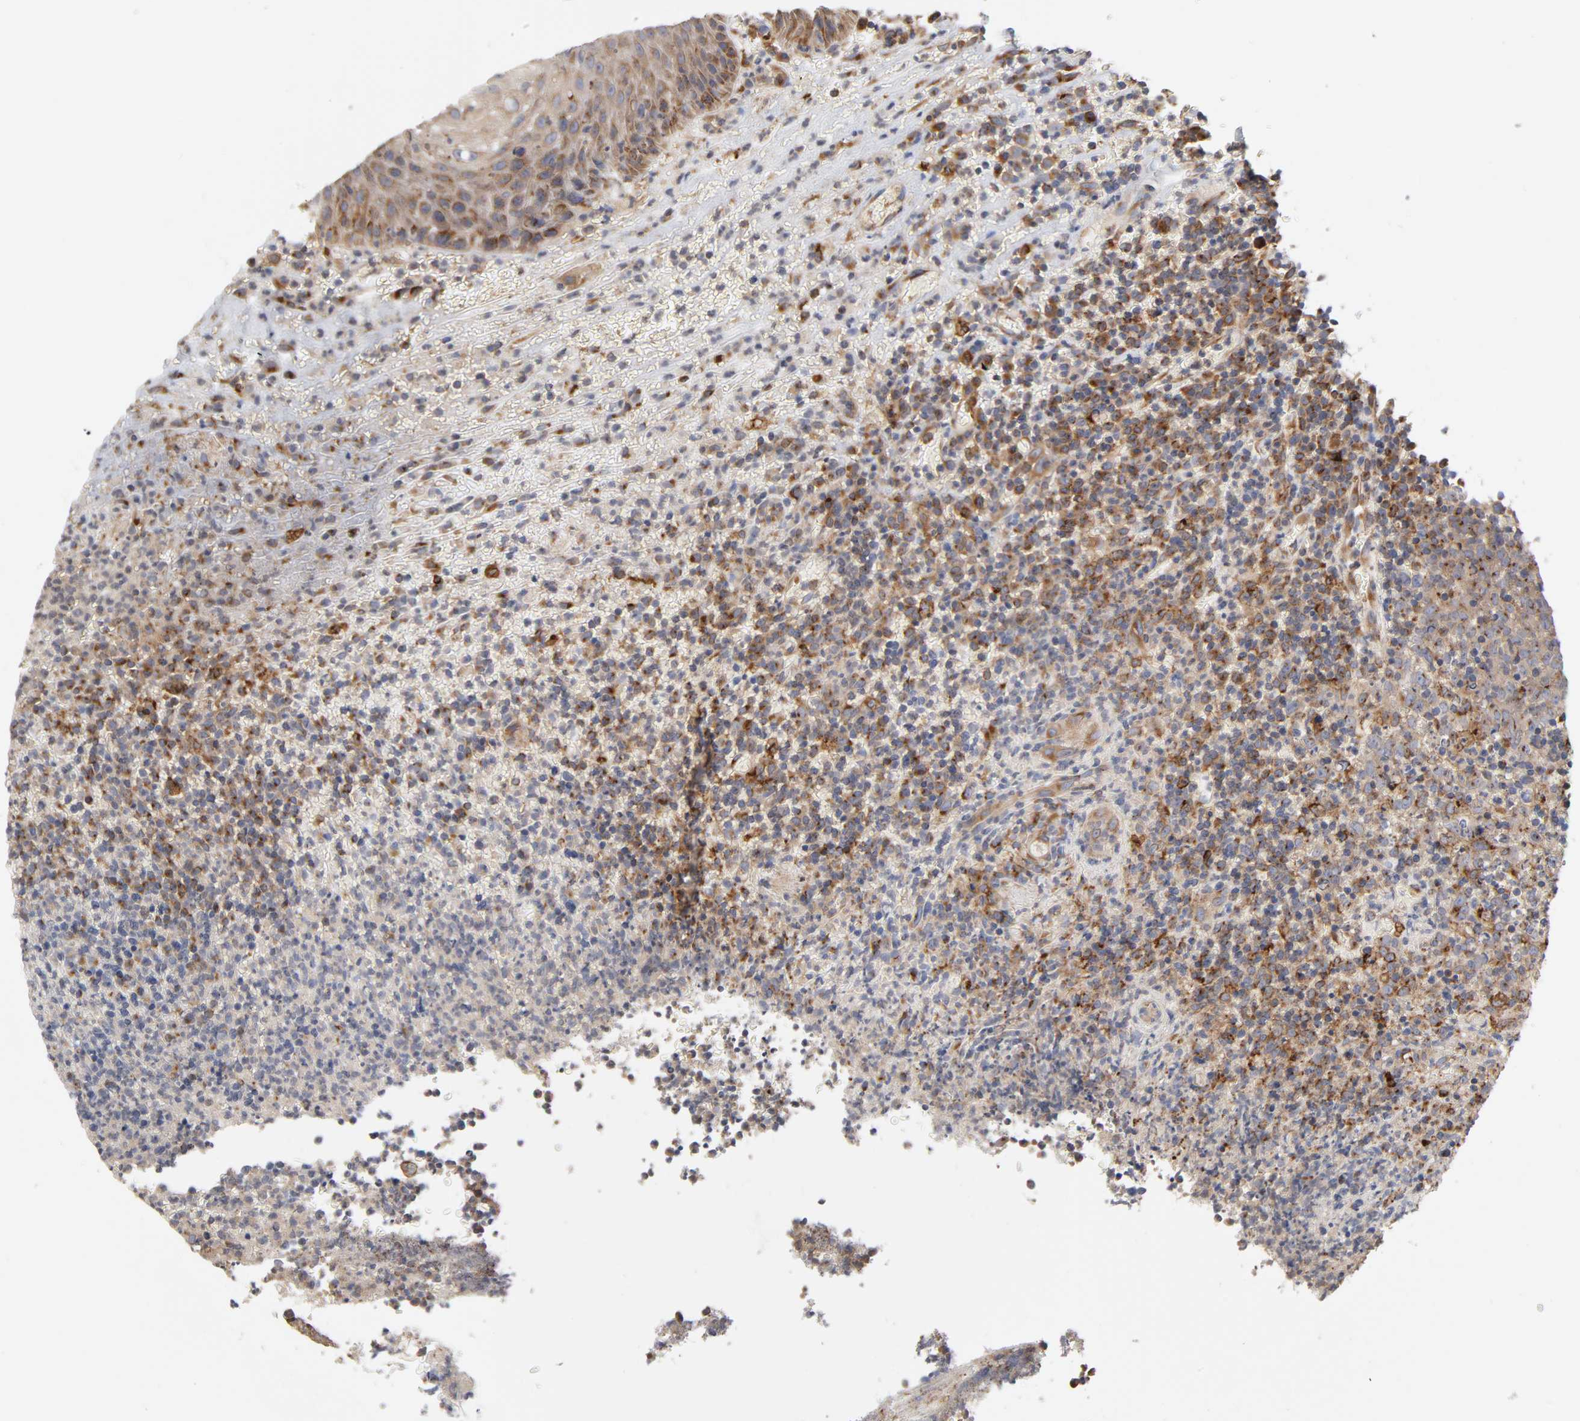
{"staining": {"intensity": "strong", "quantity": ">75%", "location": "cytoplasmic/membranous"}, "tissue": "lymphoma", "cell_type": "Tumor cells", "image_type": "cancer", "snomed": [{"axis": "morphology", "description": "Malignant lymphoma, non-Hodgkin's type, High grade"}, {"axis": "topography", "description": "Tonsil"}], "caption": "Protein staining of high-grade malignant lymphoma, non-Hodgkin's type tissue demonstrates strong cytoplasmic/membranous positivity in about >75% of tumor cells.", "gene": "GNPTG", "patient": {"sex": "female", "age": 36}}